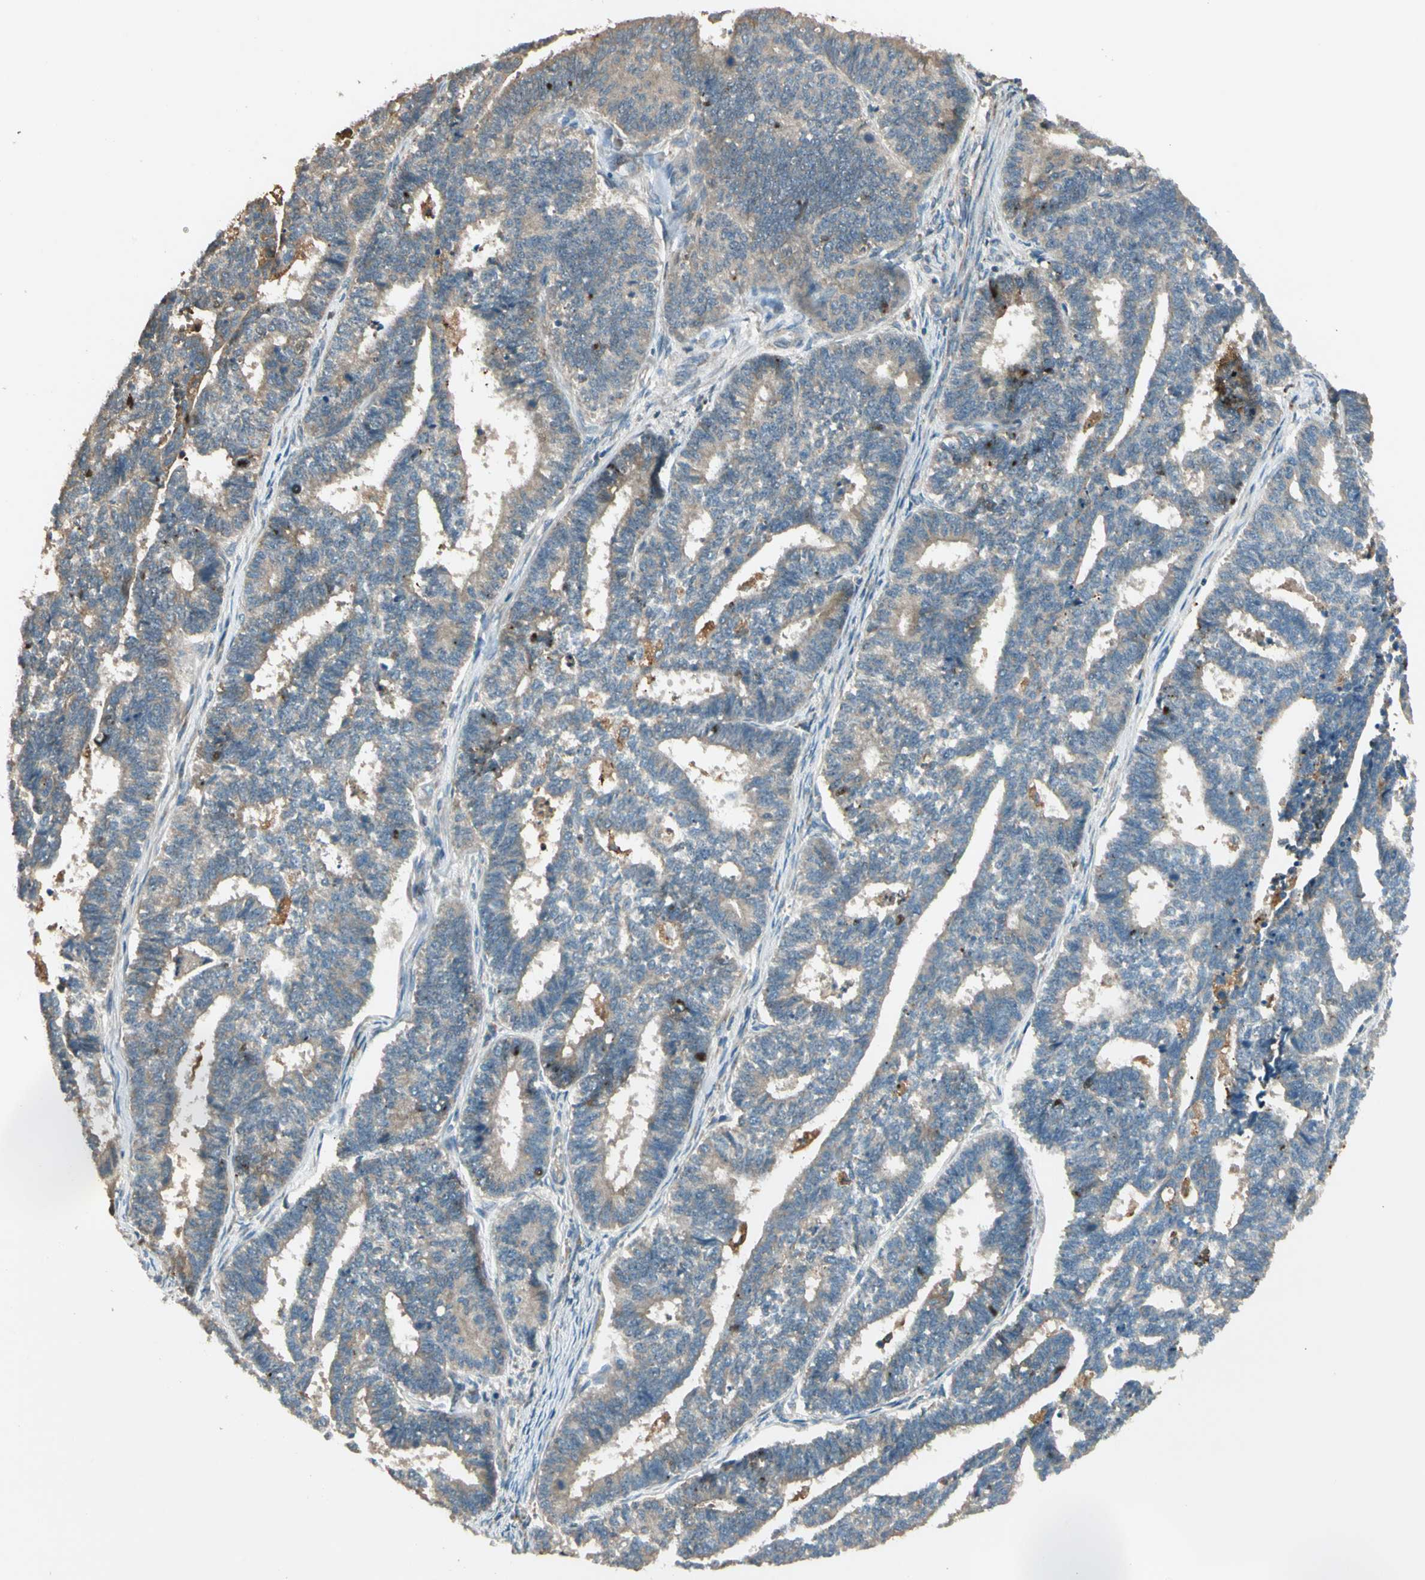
{"staining": {"intensity": "weak", "quantity": ">75%", "location": "cytoplasmic/membranous"}, "tissue": "endometrial cancer", "cell_type": "Tumor cells", "image_type": "cancer", "snomed": [{"axis": "morphology", "description": "Adenocarcinoma, NOS"}, {"axis": "topography", "description": "Endometrium"}], "caption": "Endometrial cancer (adenocarcinoma) stained with a protein marker shows weak staining in tumor cells.", "gene": "STX11", "patient": {"sex": "female", "age": 70}}